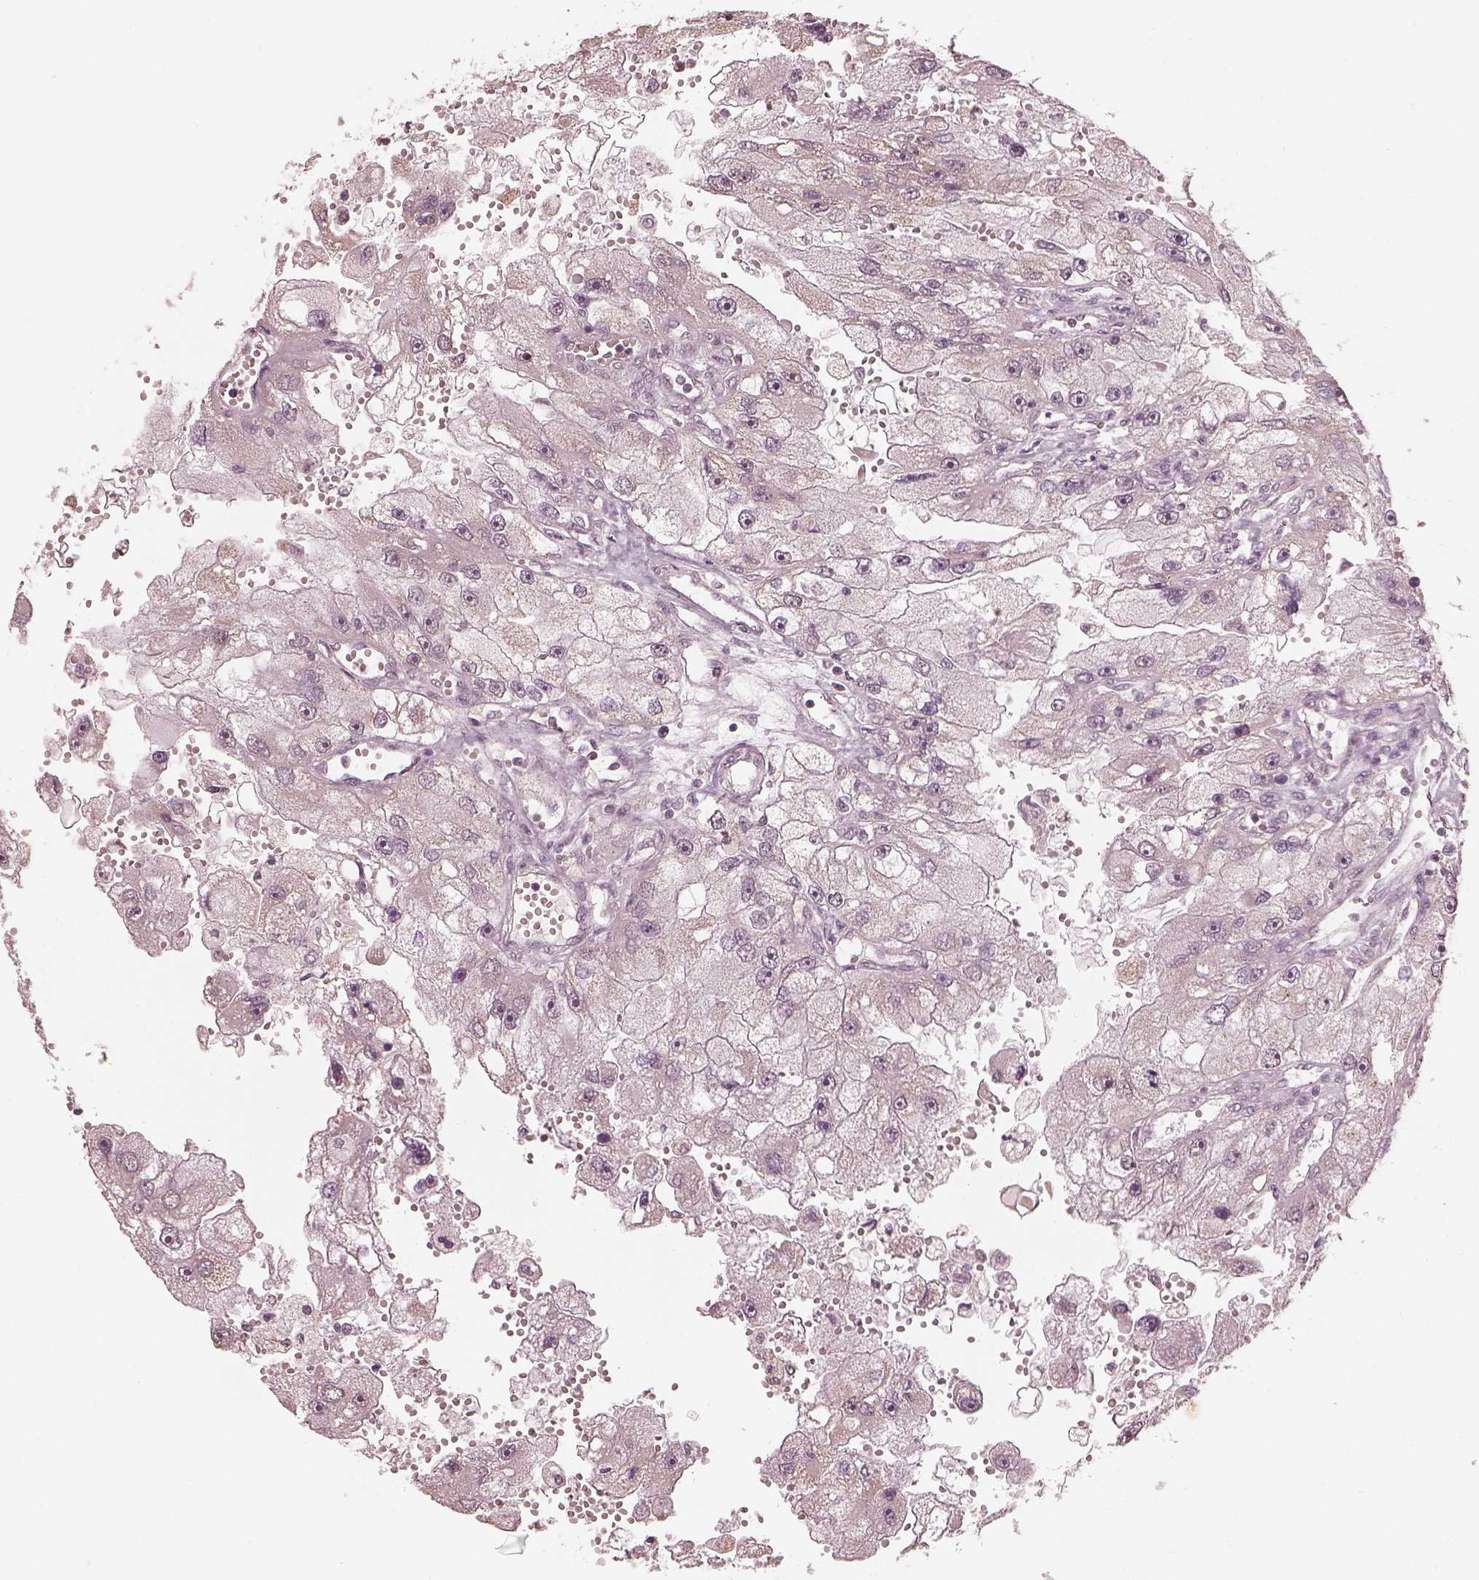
{"staining": {"intensity": "negative", "quantity": "none", "location": "none"}, "tissue": "renal cancer", "cell_type": "Tumor cells", "image_type": "cancer", "snomed": [{"axis": "morphology", "description": "Adenocarcinoma, NOS"}, {"axis": "topography", "description": "Kidney"}], "caption": "This is an IHC histopathology image of renal cancer (adenocarcinoma). There is no positivity in tumor cells.", "gene": "SLC7A4", "patient": {"sex": "male", "age": 63}}